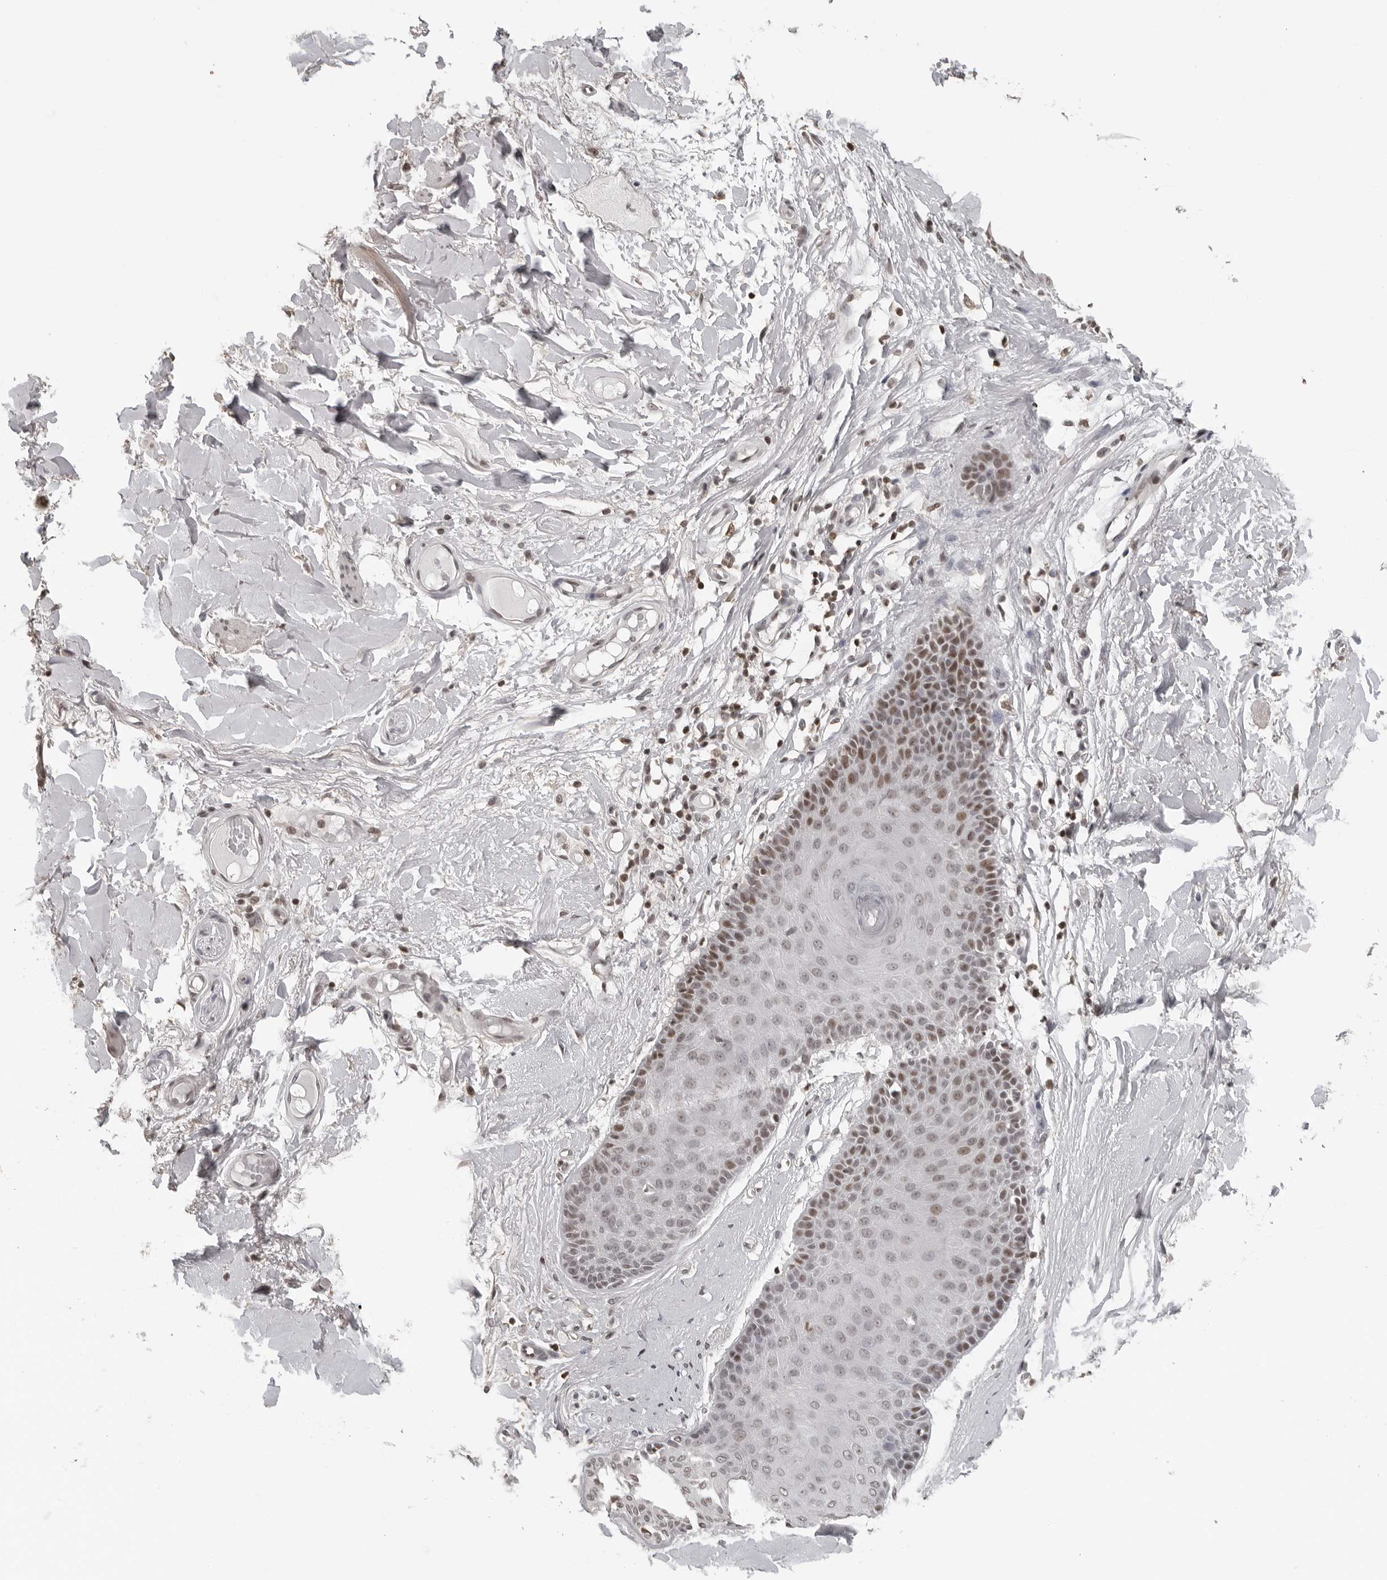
{"staining": {"intensity": "moderate", "quantity": "25%-75%", "location": "nuclear"}, "tissue": "skin", "cell_type": "Epidermal cells", "image_type": "normal", "snomed": [{"axis": "morphology", "description": "Normal tissue, NOS"}, {"axis": "topography", "description": "Vulva"}], "caption": "Protein expression analysis of benign human skin reveals moderate nuclear expression in about 25%-75% of epidermal cells. (Stains: DAB (3,3'-diaminobenzidine) in brown, nuclei in blue, Microscopy: brightfield microscopy at high magnification).", "gene": "ORC1", "patient": {"sex": "female", "age": 73}}